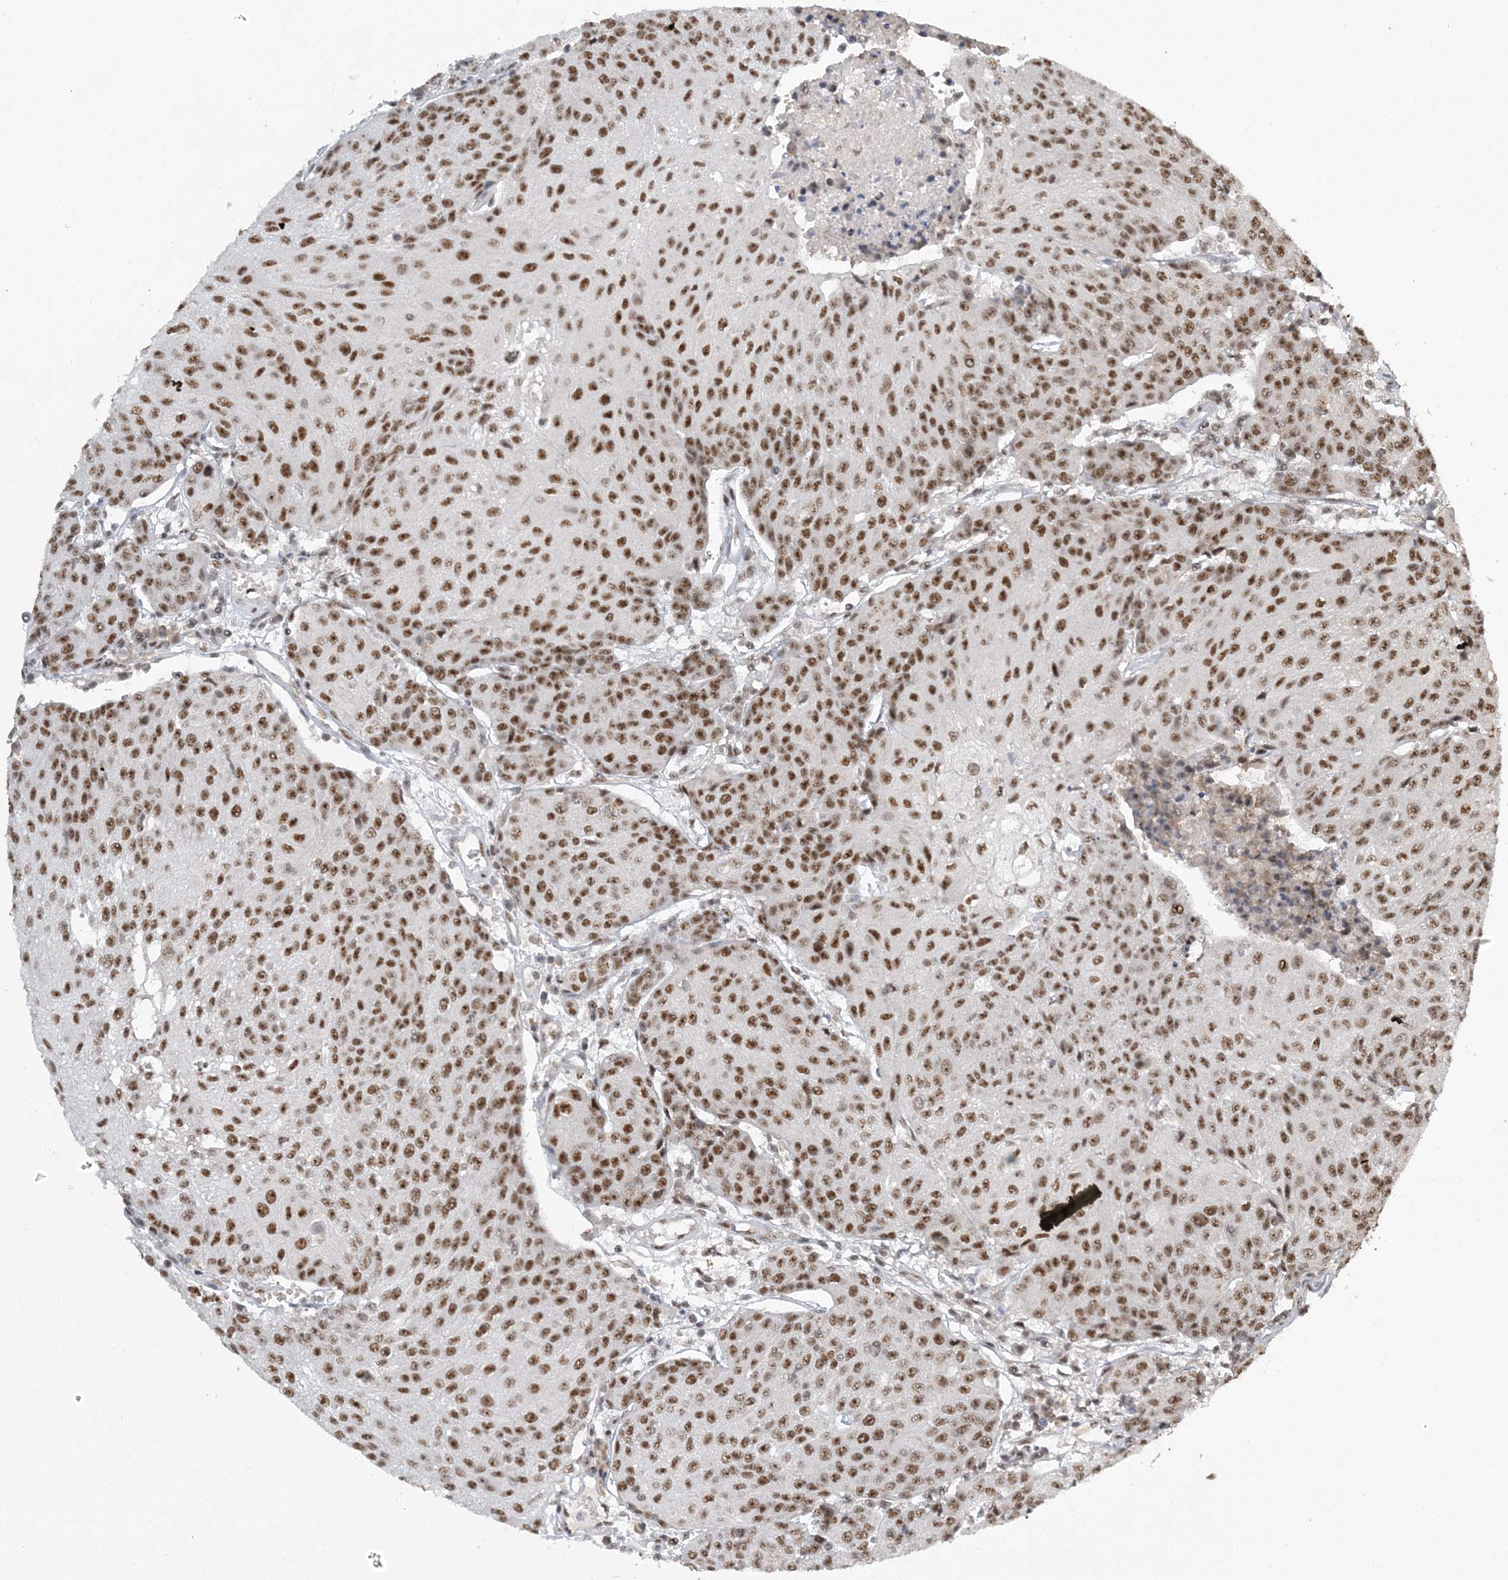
{"staining": {"intensity": "moderate", "quantity": ">75%", "location": "nuclear"}, "tissue": "urothelial cancer", "cell_type": "Tumor cells", "image_type": "cancer", "snomed": [{"axis": "morphology", "description": "Urothelial carcinoma, High grade"}, {"axis": "topography", "description": "Urinary bladder"}], "caption": "This image shows IHC staining of human urothelial cancer, with medium moderate nuclear expression in approximately >75% of tumor cells.", "gene": "PLRG1", "patient": {"sex": "female", "age": 85}}